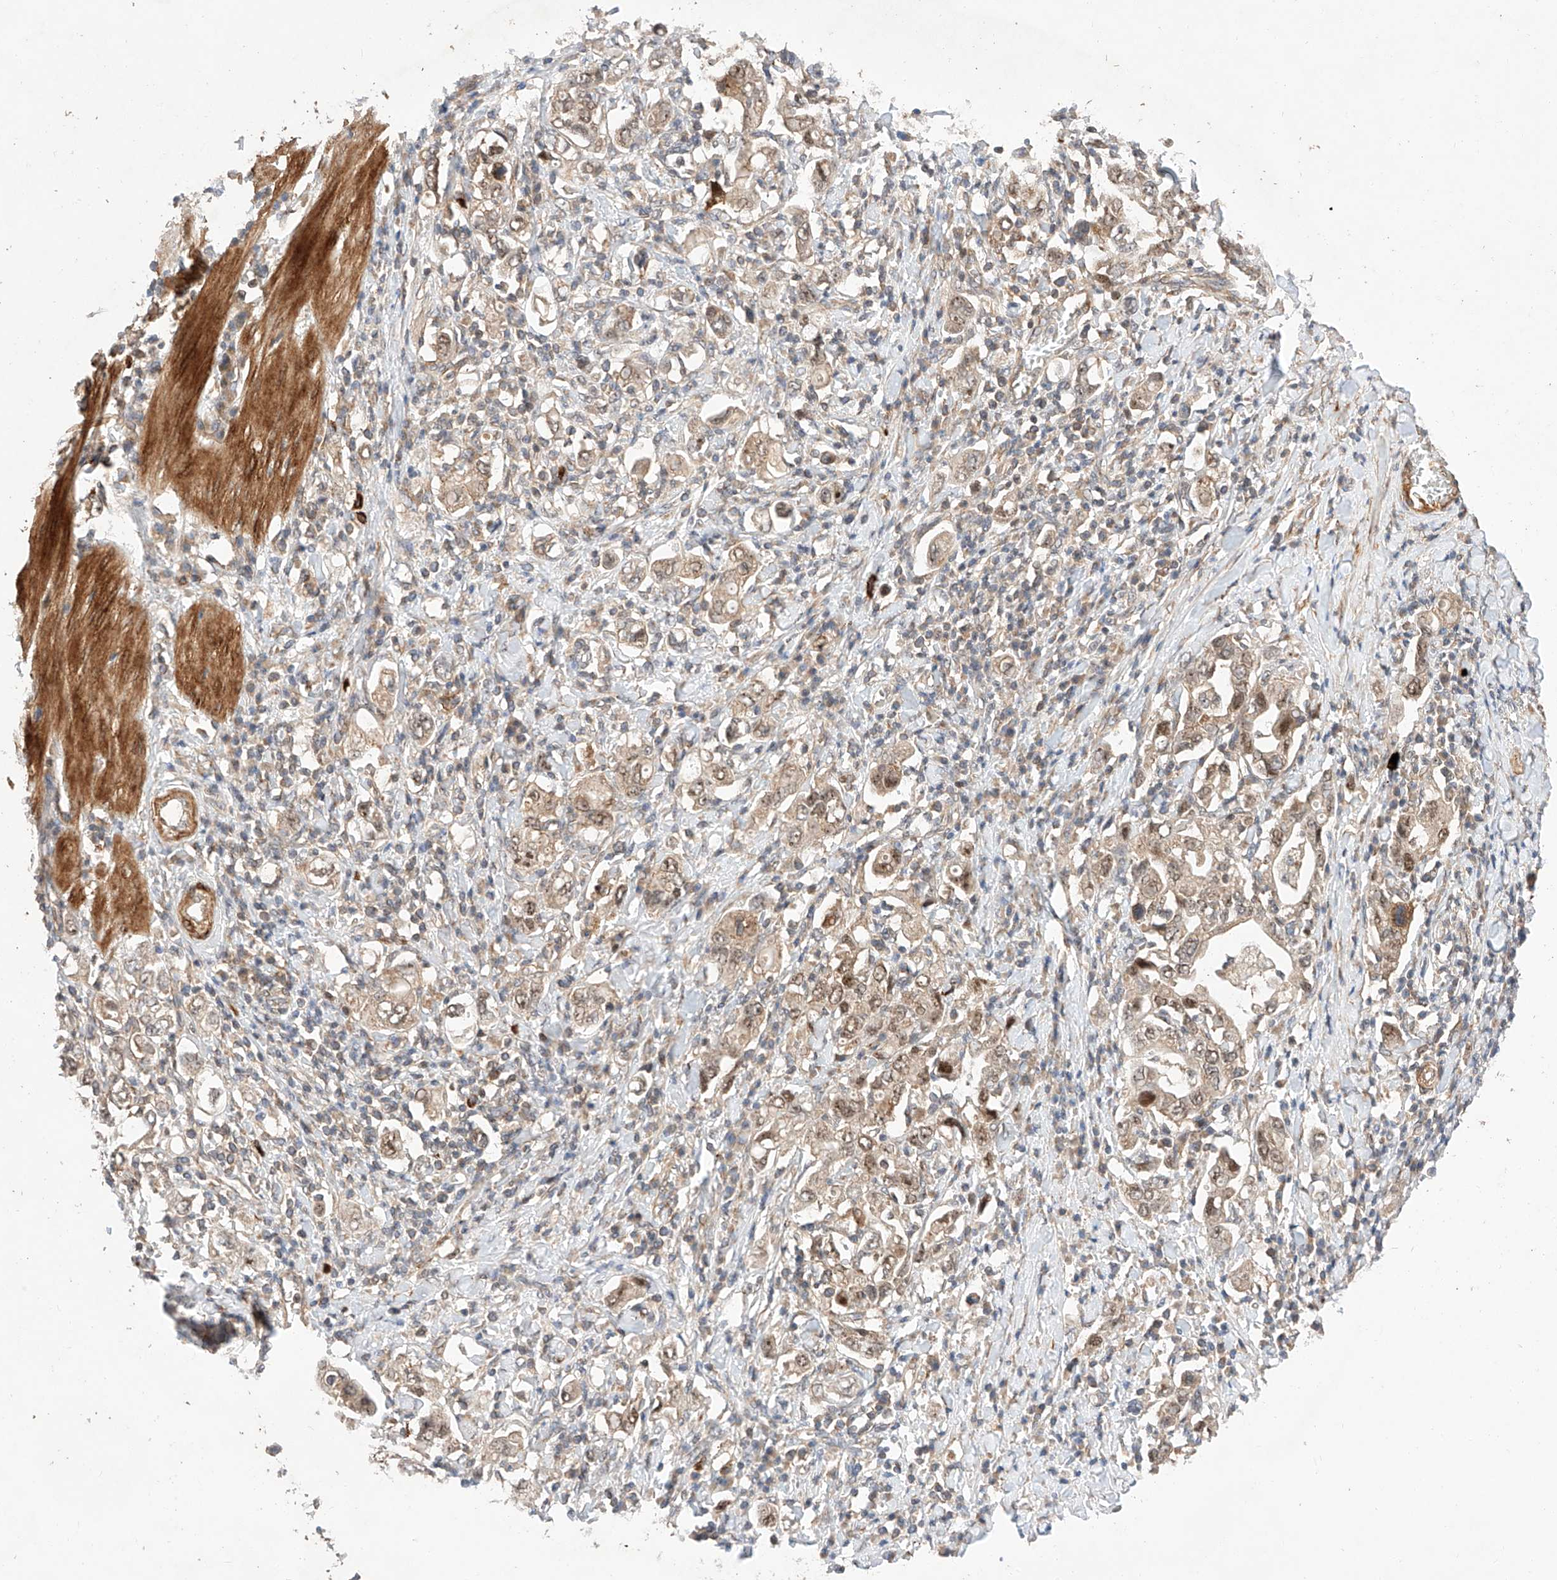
{"staining": {"intensity": "weak", "quantity": ">75%", "location": "cytoplasmic/membranous,nuclear"}, "tissue": "stomach cancer", "cell_type": "Tumor cells", "image_type": "cancer", "snomed": [{"axis": "morphology", "description": "Adenocarcinoma, NOS"}, {"axis": "topography", "description": "Stomach, upper"}], "caption": "Tumor cells reveal low levels of weak cytoplasmic/membranous and nuclear positivity in approximately >75% of cells in human stomach adenocarcinoma.", "gene": "RAB23", "patient": {"sex": "male", "age": 62}}